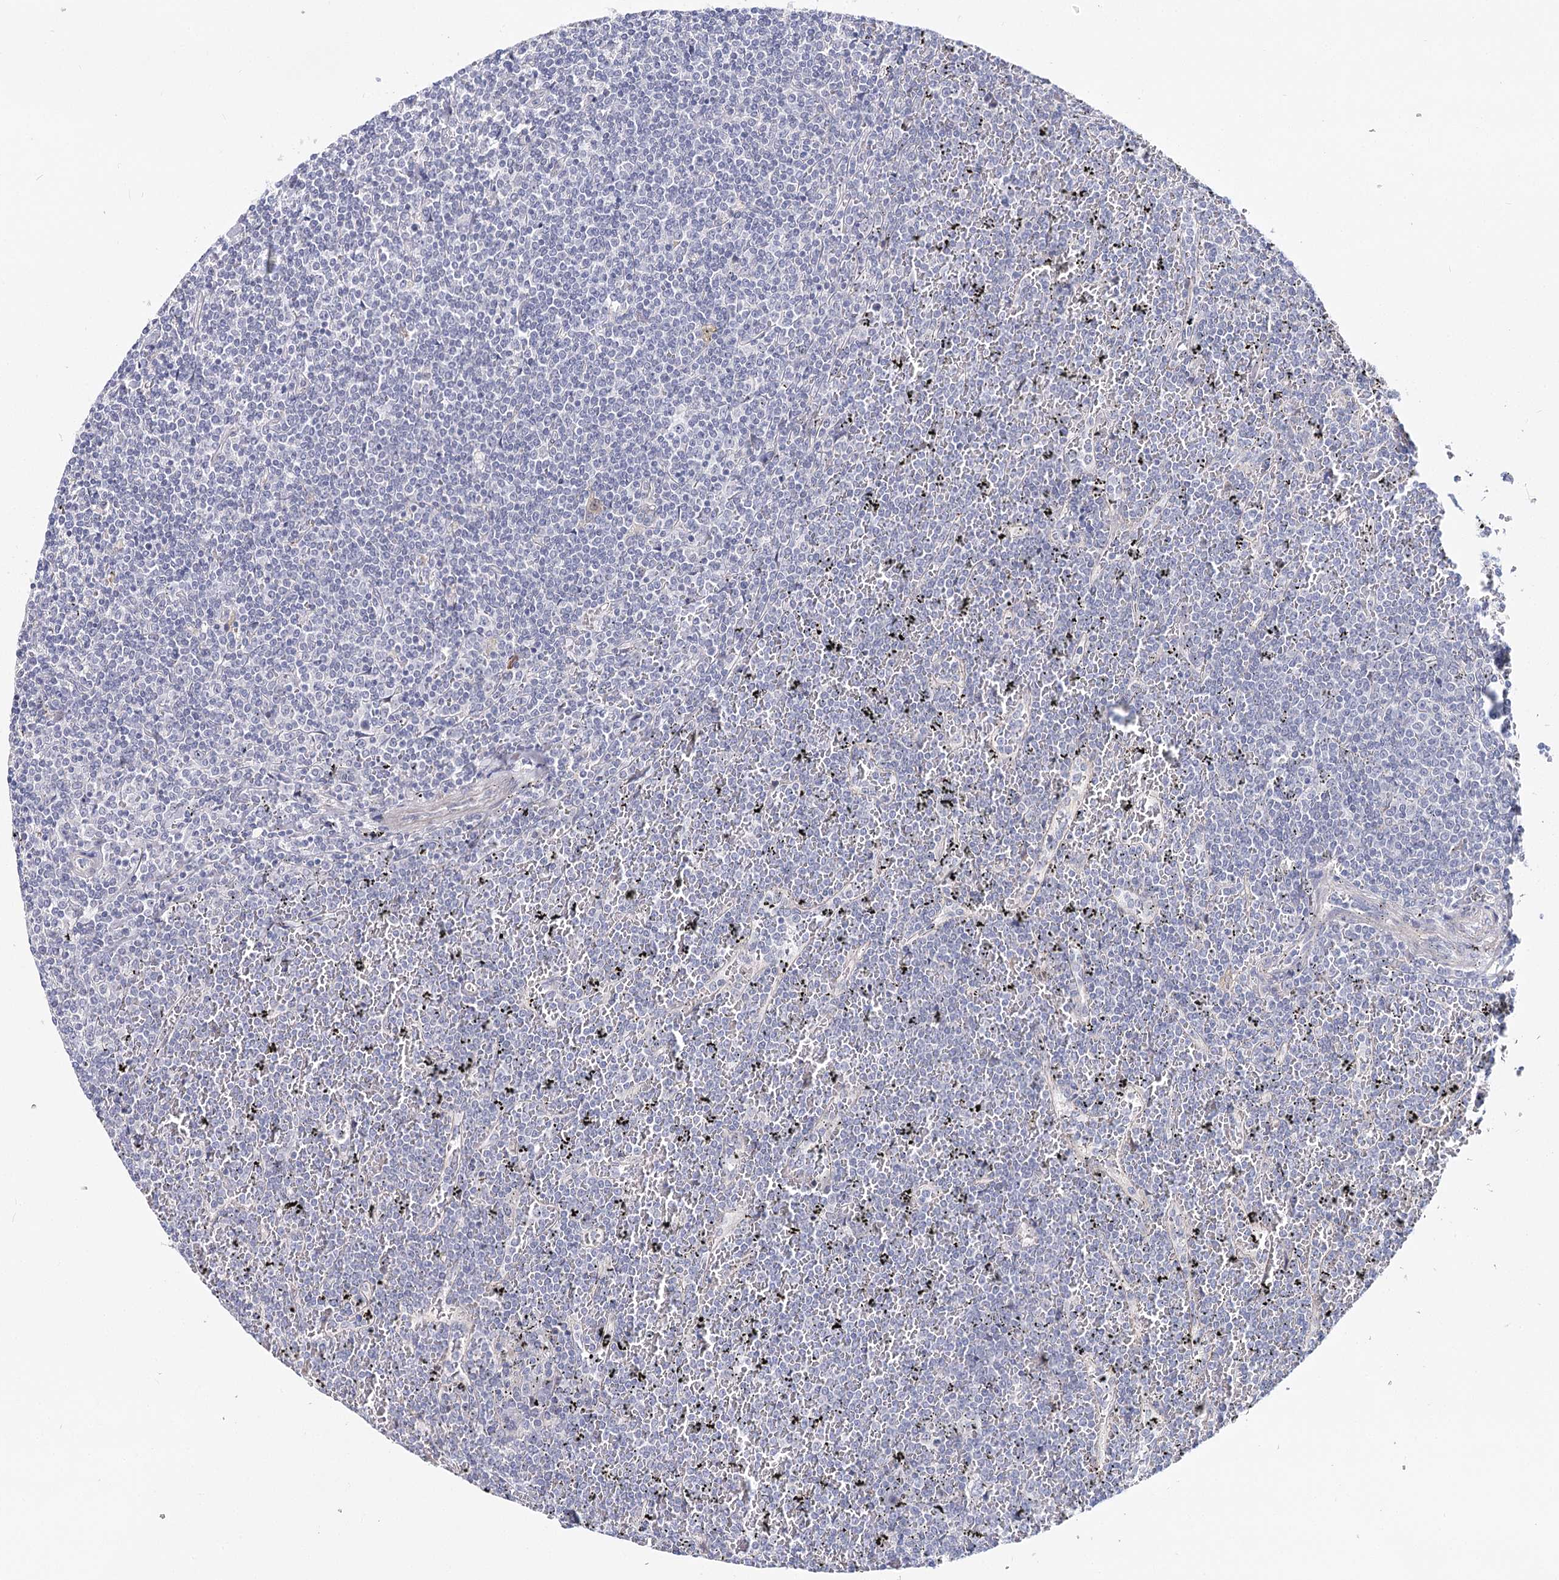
{"staining": {"intensity": "negative", "quantity": "none", "location": "none"}, "tissue": "lymphoma", "cell_type": "Tumor cells", "image_type": "cancer", "snomed": [{"axis": "morphology", "description": "Malignant lymphoma, non-Hodgkin's type, Low grade"}, {"axis": "topography", "description": "Spleen"}], "caption": "High magnification brightfield microscopy of low-grade malignant lymphoma, non-Hodgkin's type stained with DAB (brown) and counterstained with hematoxylin (blue): tumor cells show no significant expression. (Brightfield microscopy of DAB immunohistochemistry (IHC) at high magnification).", "gene": "TEX12", "patient": {"sex": "female", "age": 19}}